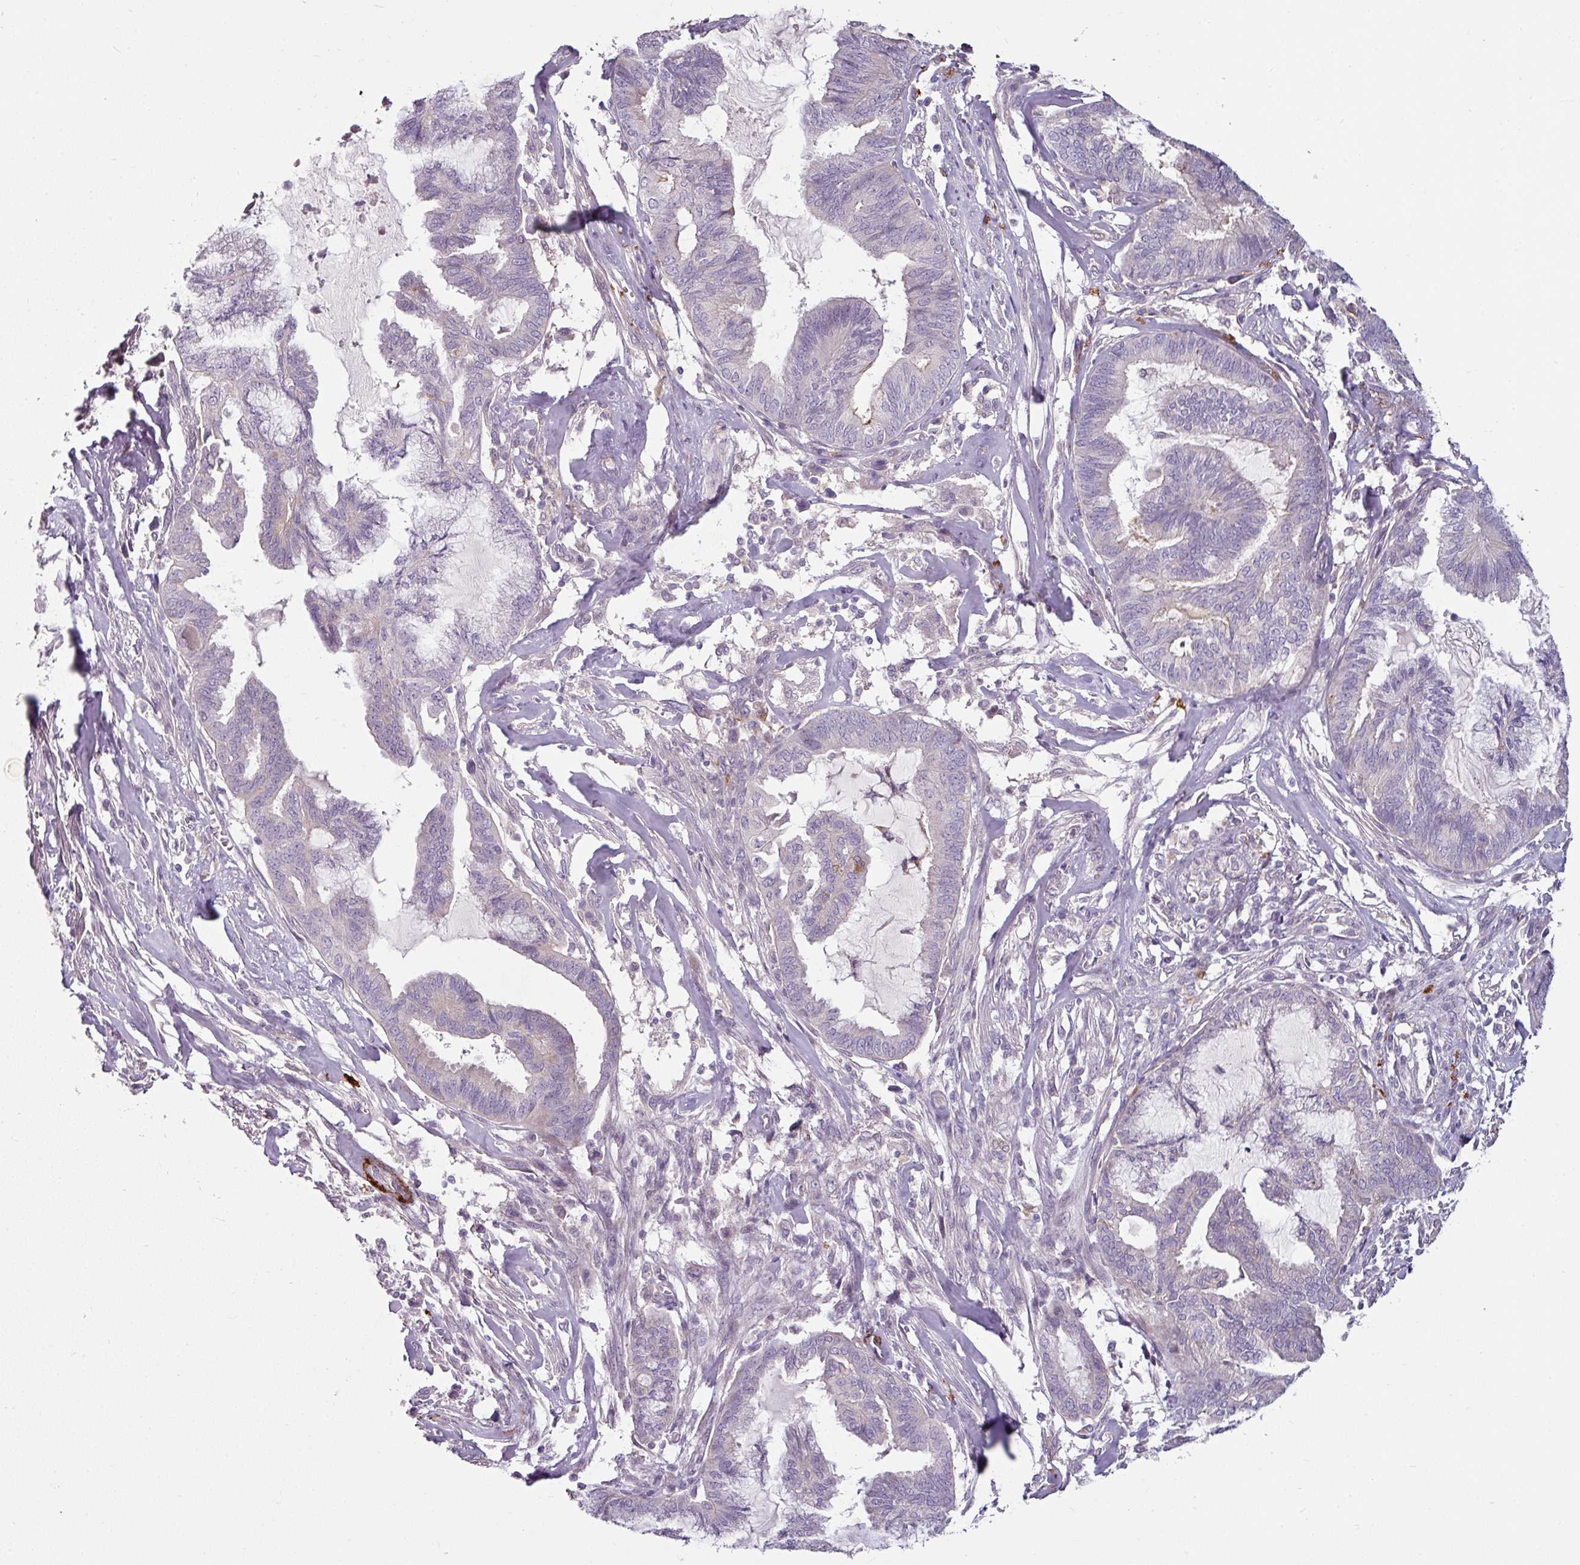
{"staining": {"intensity": "negative", "quantity": "none", "location": "none"}, "tissue": "endometrial cancer", "cell_type": "Tumor cells", "image_type": "cancer", "snomed": [{"axis": "morphology", "description": "Adenocarcinoma, NOS"}, {"axis": "topography", "description": "Endometrium"}], "caption": "Adenocarcinoma (endometrial) was stained to show a protein in brown. There is no significant staining in tumor cells.", "gene": "MTMR14", "patient": {"sex": "female", "age": 86}}